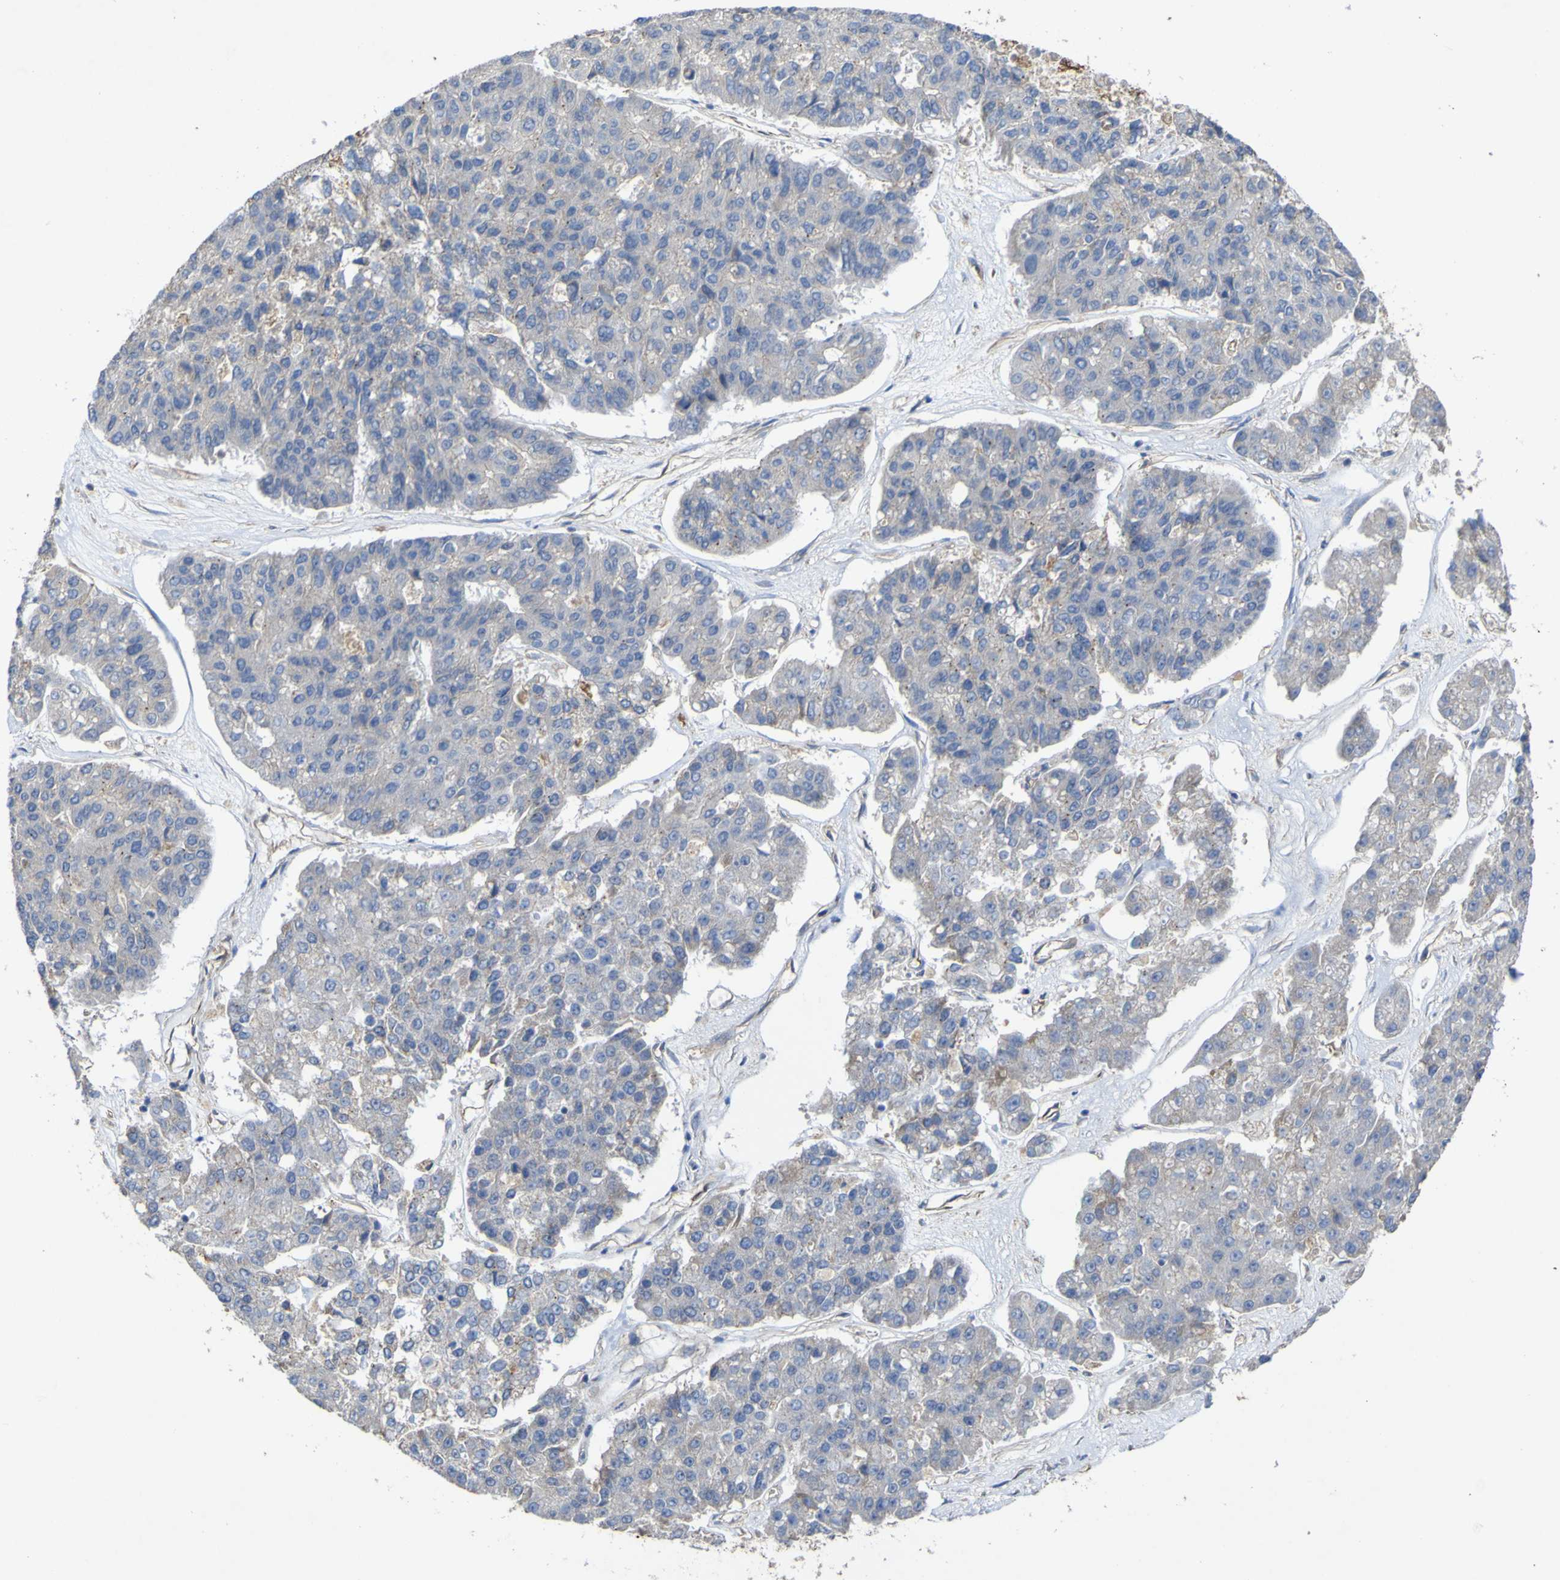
{"staining": {"intensity": "weak", "quantity": "<25%", "location": "cytoplasmic/membranous"}, "tissue": "pancreatic cancer", "cell_type": "Tumor cells", "image_type": "cancer", "snomed": [{"axis": "morphology", "description": "Adenocarcinoma, NOS"}, {"axis": "topography", "description": "Pancreas"}], "caption": "High power microscopy micrograph of an immunohistochemistry (IHC) histopathology image of pancreatic cancer, revealing no significant positivity in tumor cells. Nuclei are stained in blue.", "gene": "TNFSF15", "patient": {"sex": "male", "age": 50}}